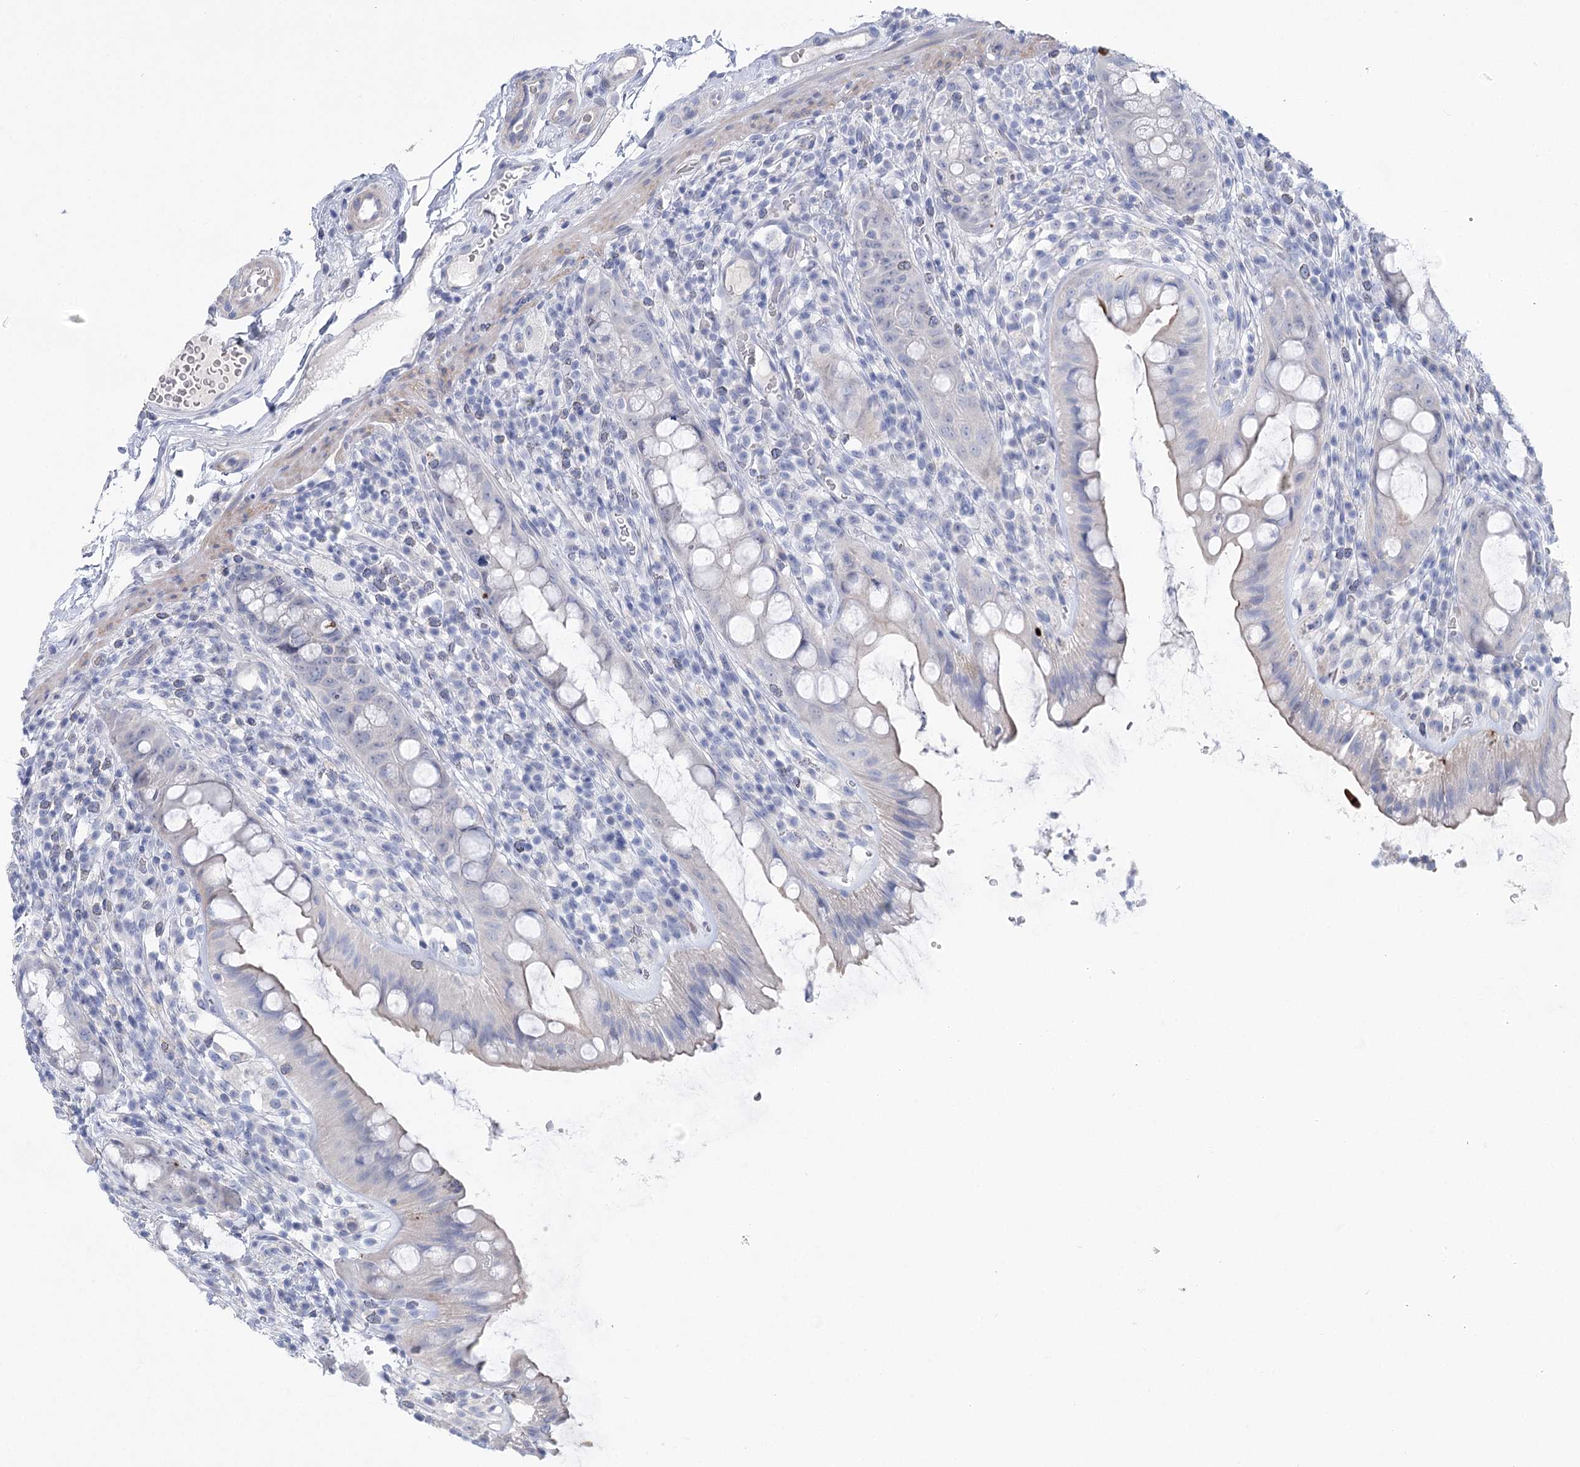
{"staining": {"intensity": "negative", "quantity": "none", "location": "none"}, "tissue": "rectum", "cell_type": "Glandular cells", "image_type": "normal", "snomed": [{"axis": "morphology", "description": "Normal tissue, NOS"}, {"axis": "topography", "description": "Rectum"}], "caption": "DAB immunohistochemical staining of normal human rectum displays no significant expression in glandular cells.", "gene": "WDR74", "patient": {"sex": "female", "age": 57}}